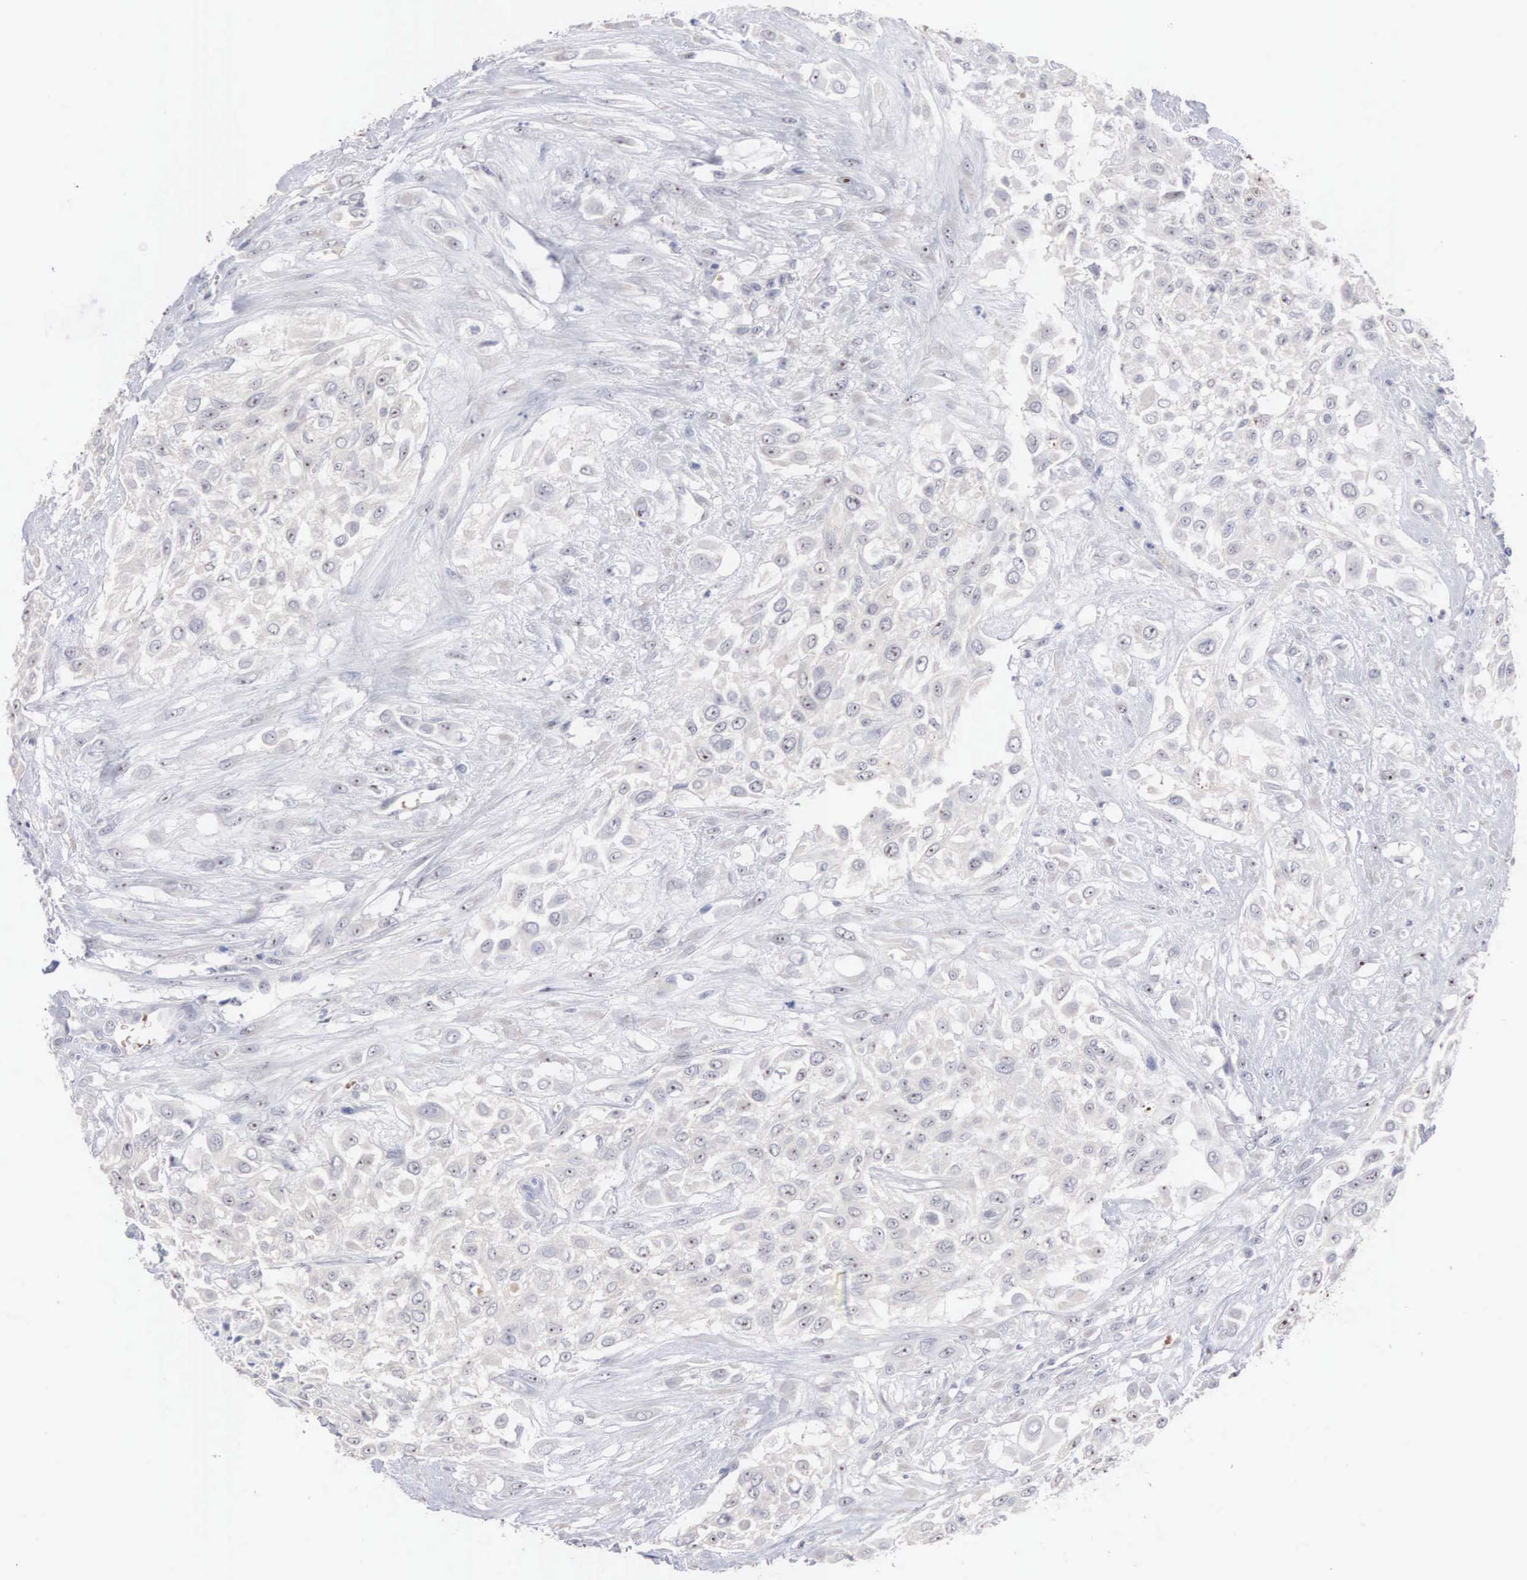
{"staining": {"intensity": "negative", "quantity": "none", "location": "none"}, "tissue": "urothelial cancer", "cell_type": "Tumor cells", "image_type": "cancer", "snomed": [{"axis": "morphology", "description": "Urothelial carcinoma, High grade"}, {"axis": "topography", "description": "Urinary bladder"}], "caption": "There is no significant expression in tumor cells of high-grade urothelial carcinoma. (IHC, brightfield microscopy, high magnification).", "gene": "ACOT4", "patient": {"sex": "male", "age": 57}}